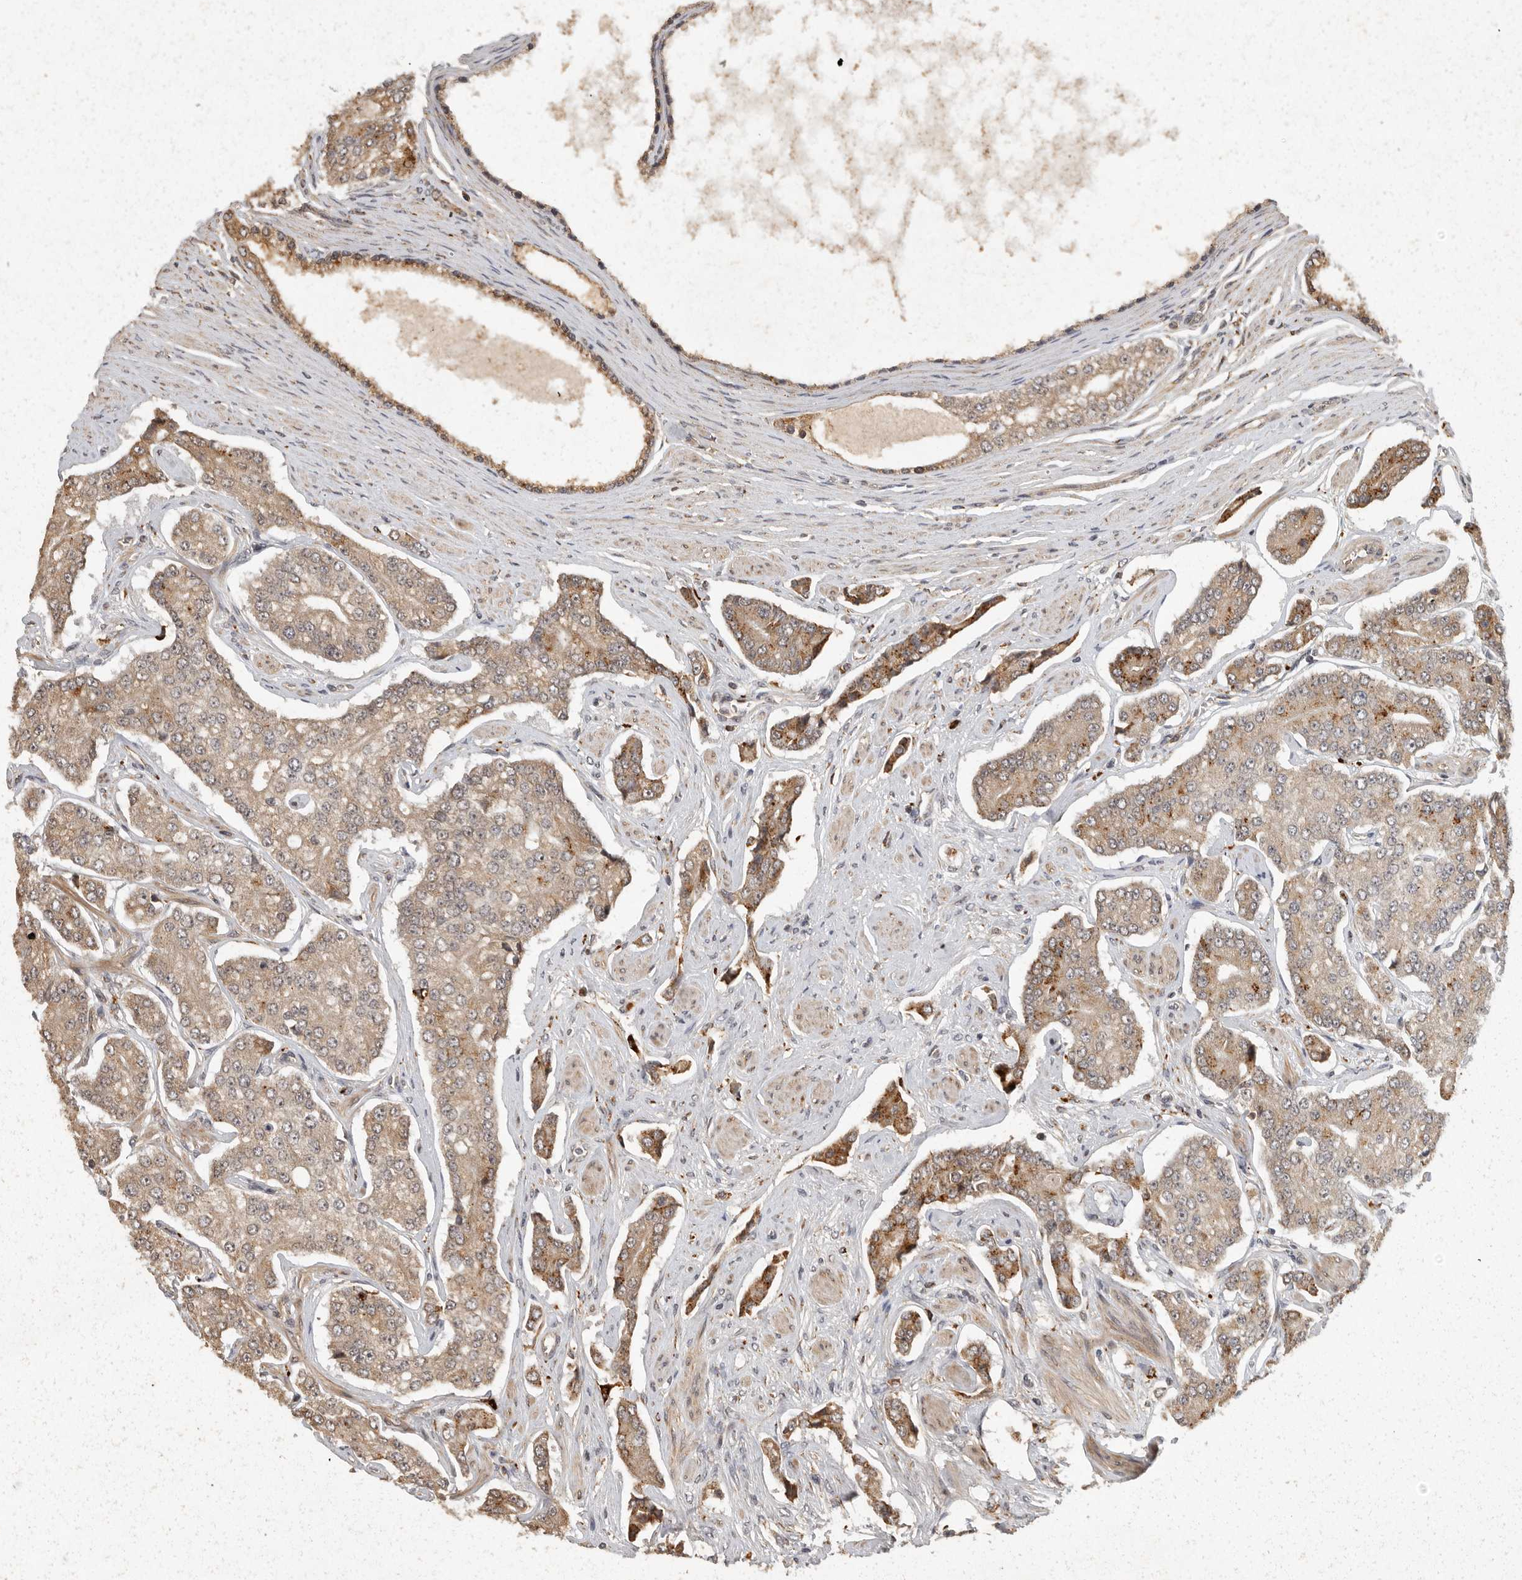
{"staining": {"intensity": "moderate", "quantity": ">75%", "location": "cytoplasmic/membranous,nuclear"}, "tissue": "prostate cancer", "cell_type": "Tumor cells", "image_type": "cancer", "snomed": [{"axis": "morphology", "description": "Adenocarcinoma, High grade"}, {"axis": "topography", "description": "Prostate"}], "caption": "Tumor cells show medium levels of moderate cytoplasmic/membranous and nuclear staining in about >75% of cells in prostate cancer.", "gene": "ZNF83", "patient": {"sex": "male", "age": 71}}